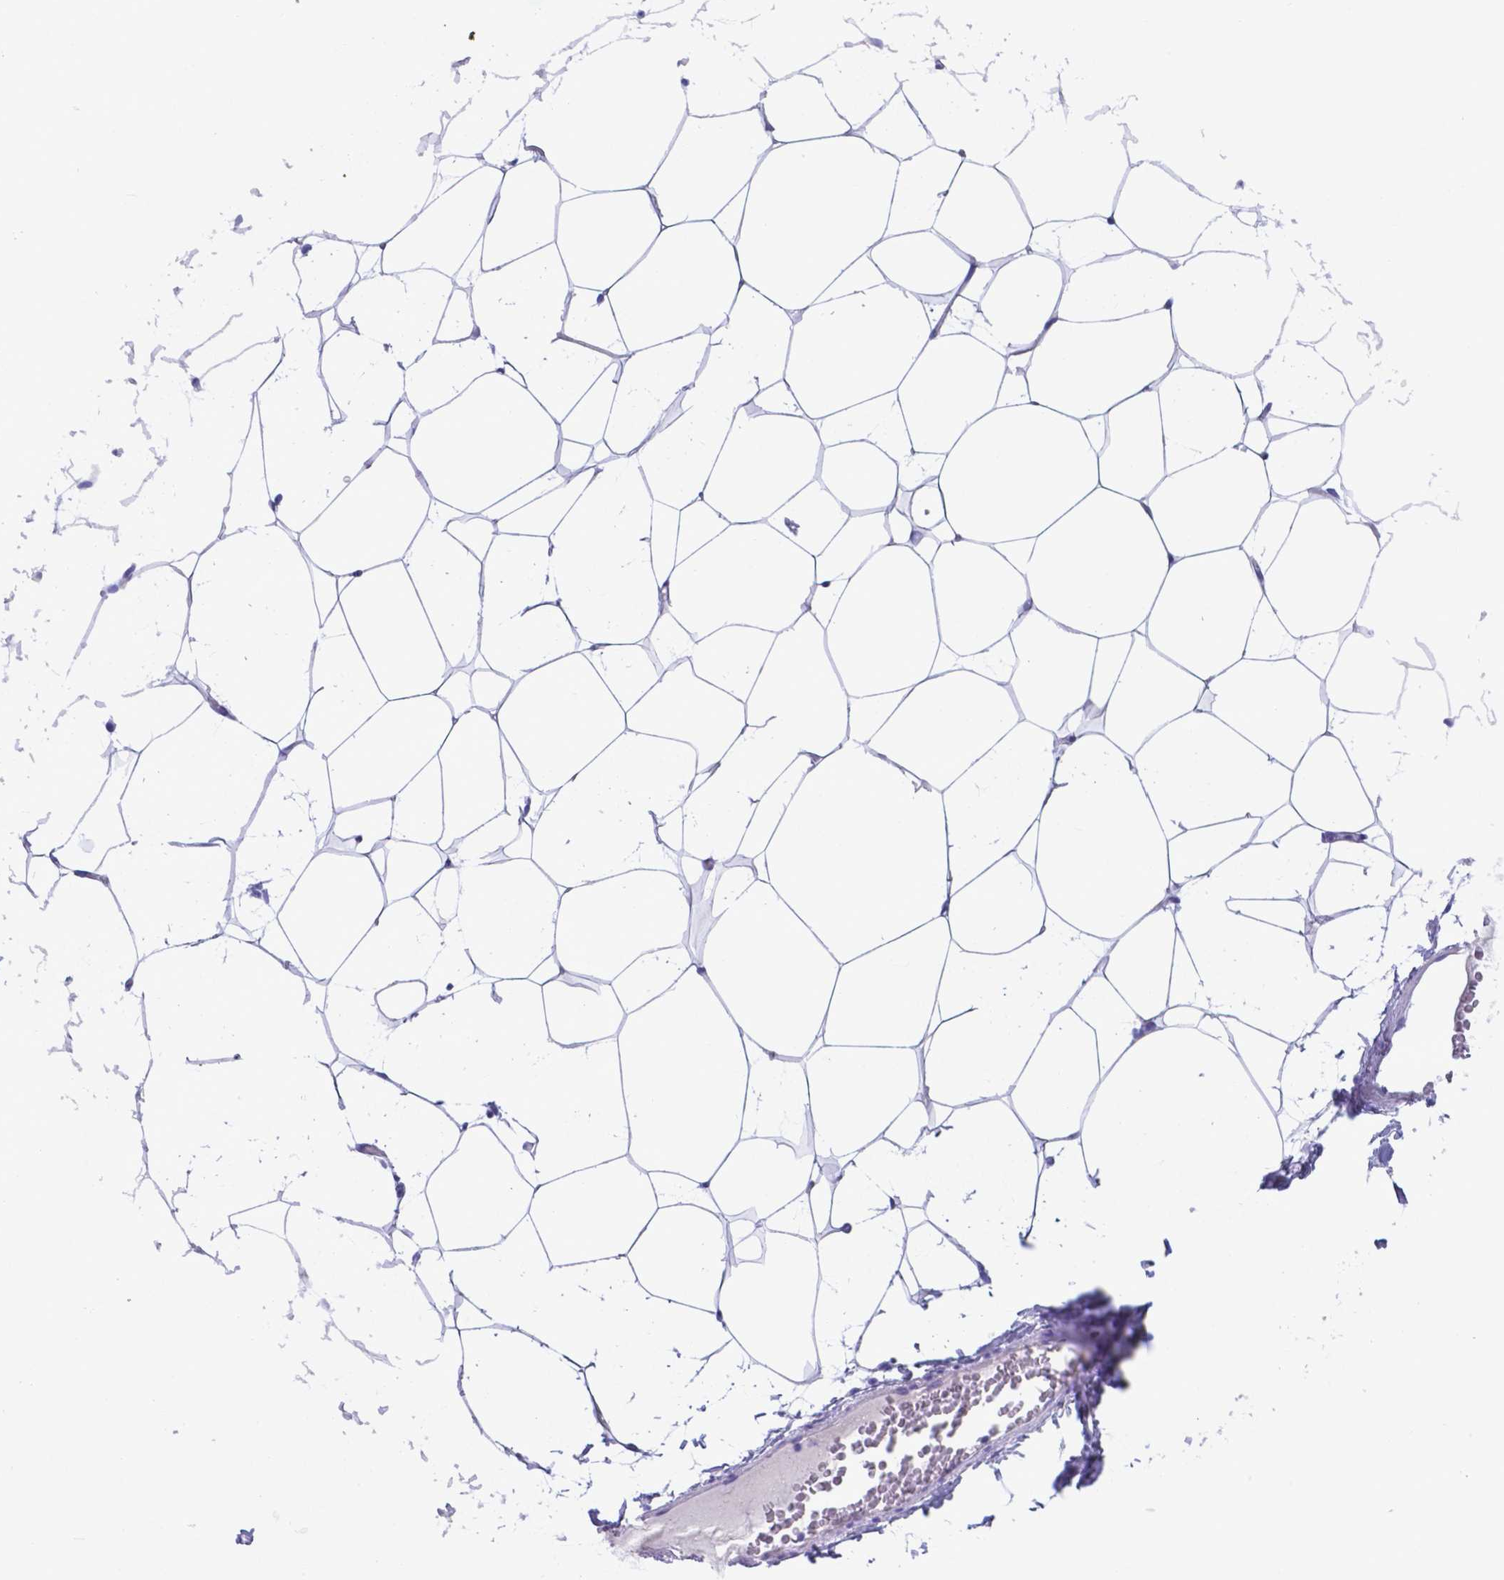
{"staining": {"intensity": "negative", "quantity": "none", "location": "none"}, "tissue": "breast", "cell_type": "Adipocytes", "image_type": "normal", "snomed": [{"axis": "morphology", "description": "Normal tissue, NOS"}, {"axis": "topography", "description": "Breast"}], "caption": "The histopathology image exhibits no staining of adipocytes in benign breast.", "gene": "DNAAF8", "patient": {"sex": "female", "age": 32}}